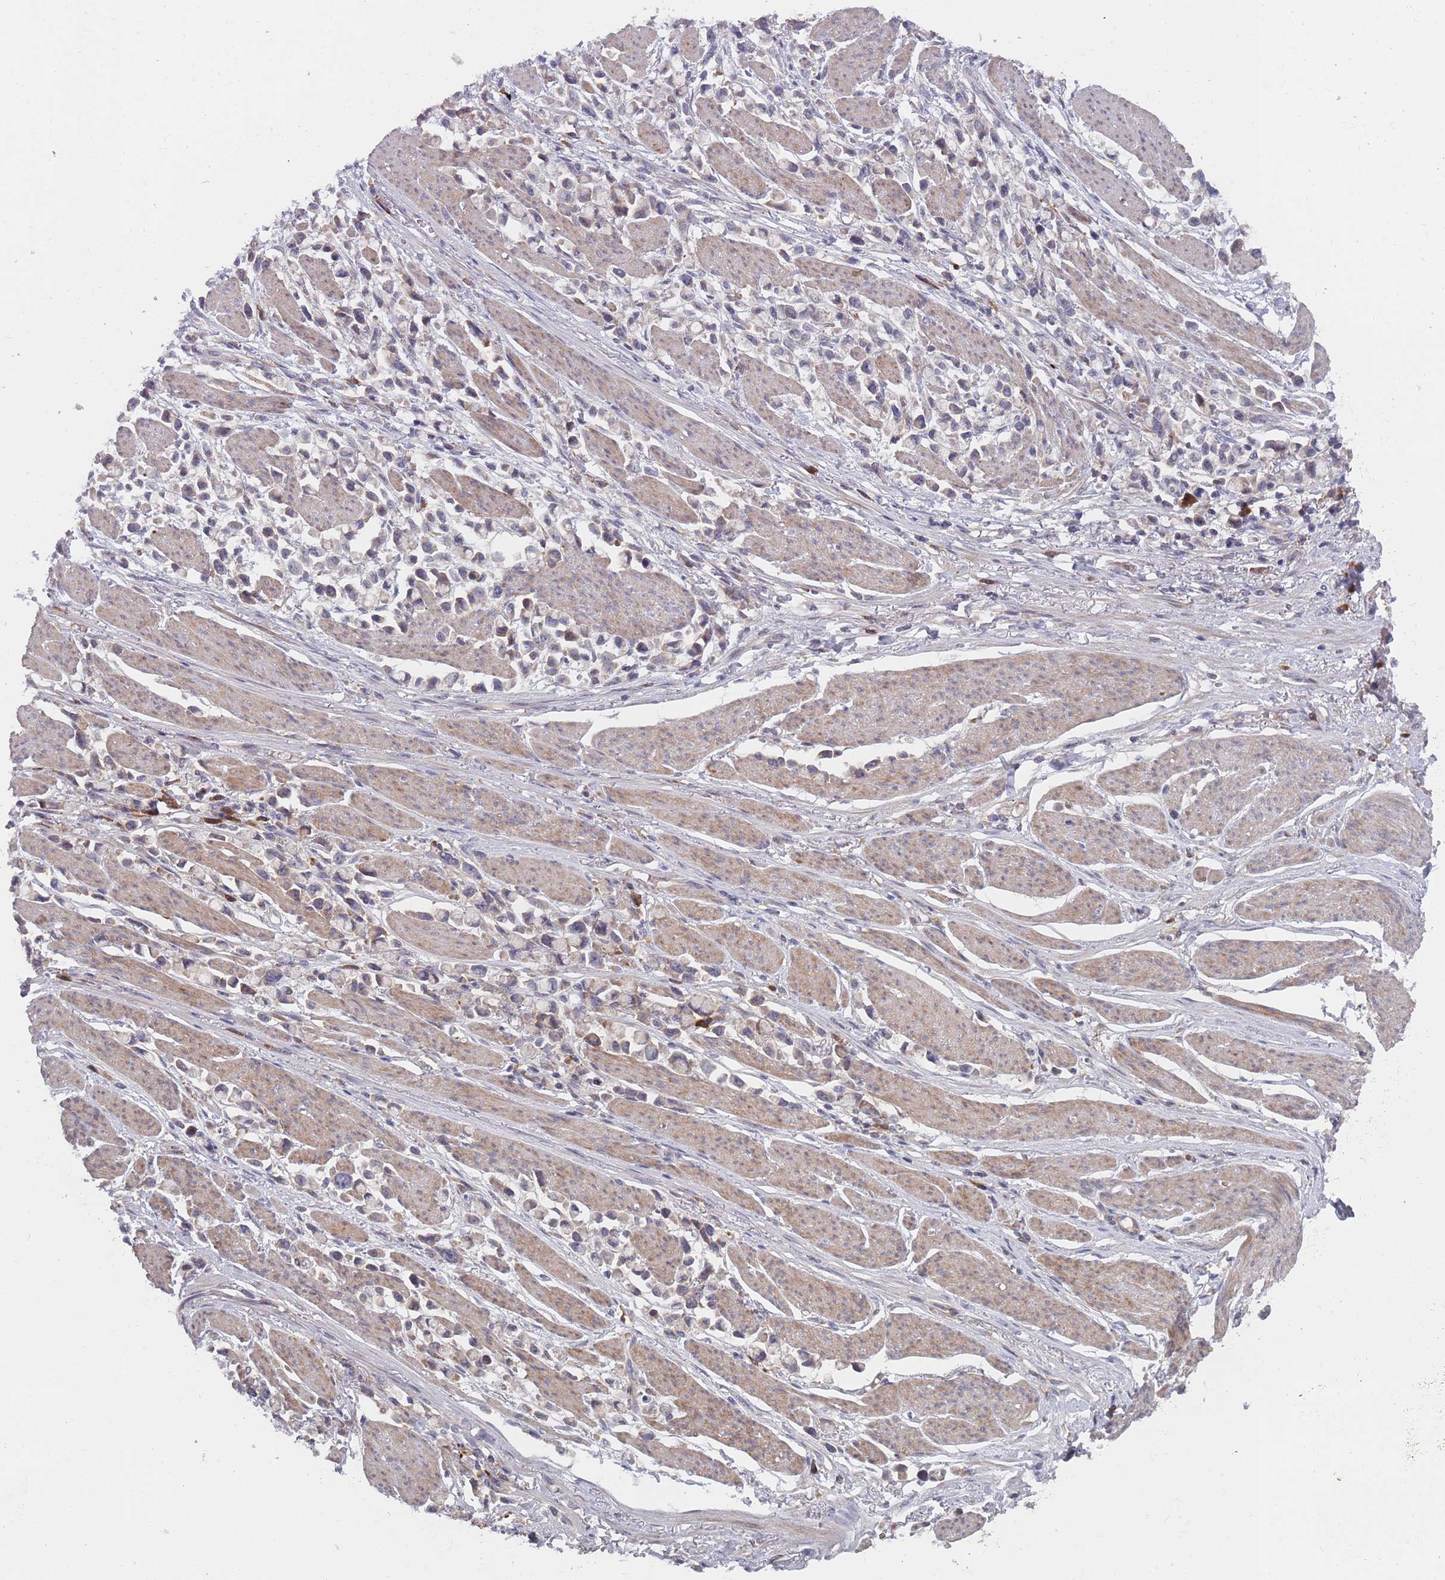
{"staining": {"intensity": "negative", "quantity": "none", "location": "none"}, "tissue": "stomach cancer", "cell_type": "Tumor cells", "image_type": "cancer", "snomed": [{"axis": "morphology", "description": "Adenocarcinoma, NOS"}, {"axis": "topography", "description": "Stomach"}], "caption": "Immunohistochemical staining of stomach cancer exhibits no significant positivity in tumor cells. Brightfield microscopy of immunohistochemistry (IHC) stained with DAB (brown) and hematoxylin (blue), captured at high magnification.", "gene": "ZNF140", "patient": {"sex": "female", "age": 81}}